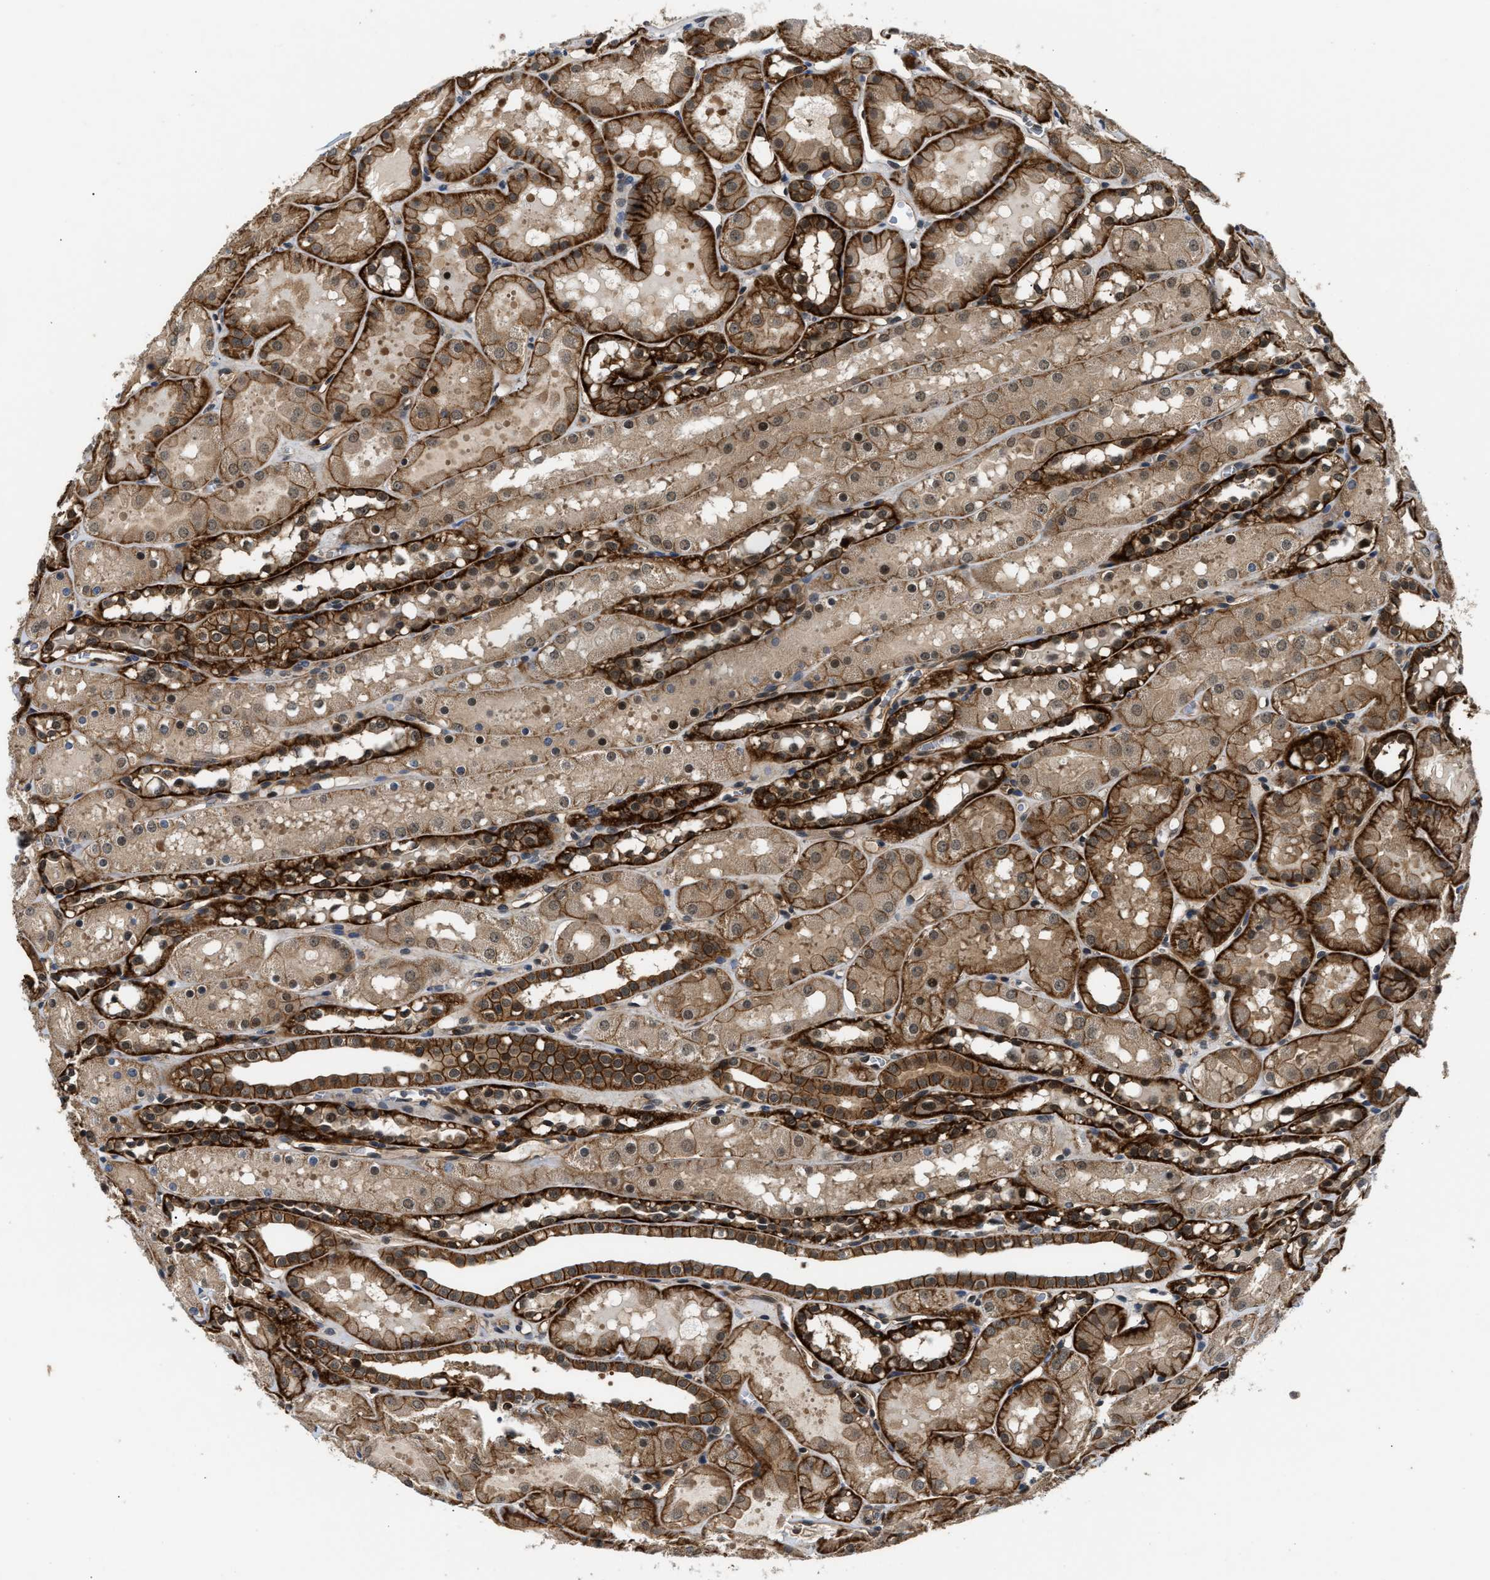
{"staining": {"intensity": "moderate", "quantity": ">75%", "location": "cytoplasmic/membranous"}, "tissue": "kidney", "cell_type": "Cells in glomeruli", "image_type": "normal", "snomed": [{"axis": "morphology", "description": "Normal tissue, NOS"}, {"axis": "topography", "description": "Kidney"}, {"axis": "topography", "description": "Urinary bladder"}], "caption": "Protein expression analysis of unremarkable human kidney reveals moderate cytoplasmic/membranous positivity in approximately >75% of cells in glomeruli. (DAB (3,3'-diaminobenzidine) IHC, brown staining for protein, blue staining for nuclei).", "gene": "COPS2", "patient": {"sex": "male", "age": 16}}